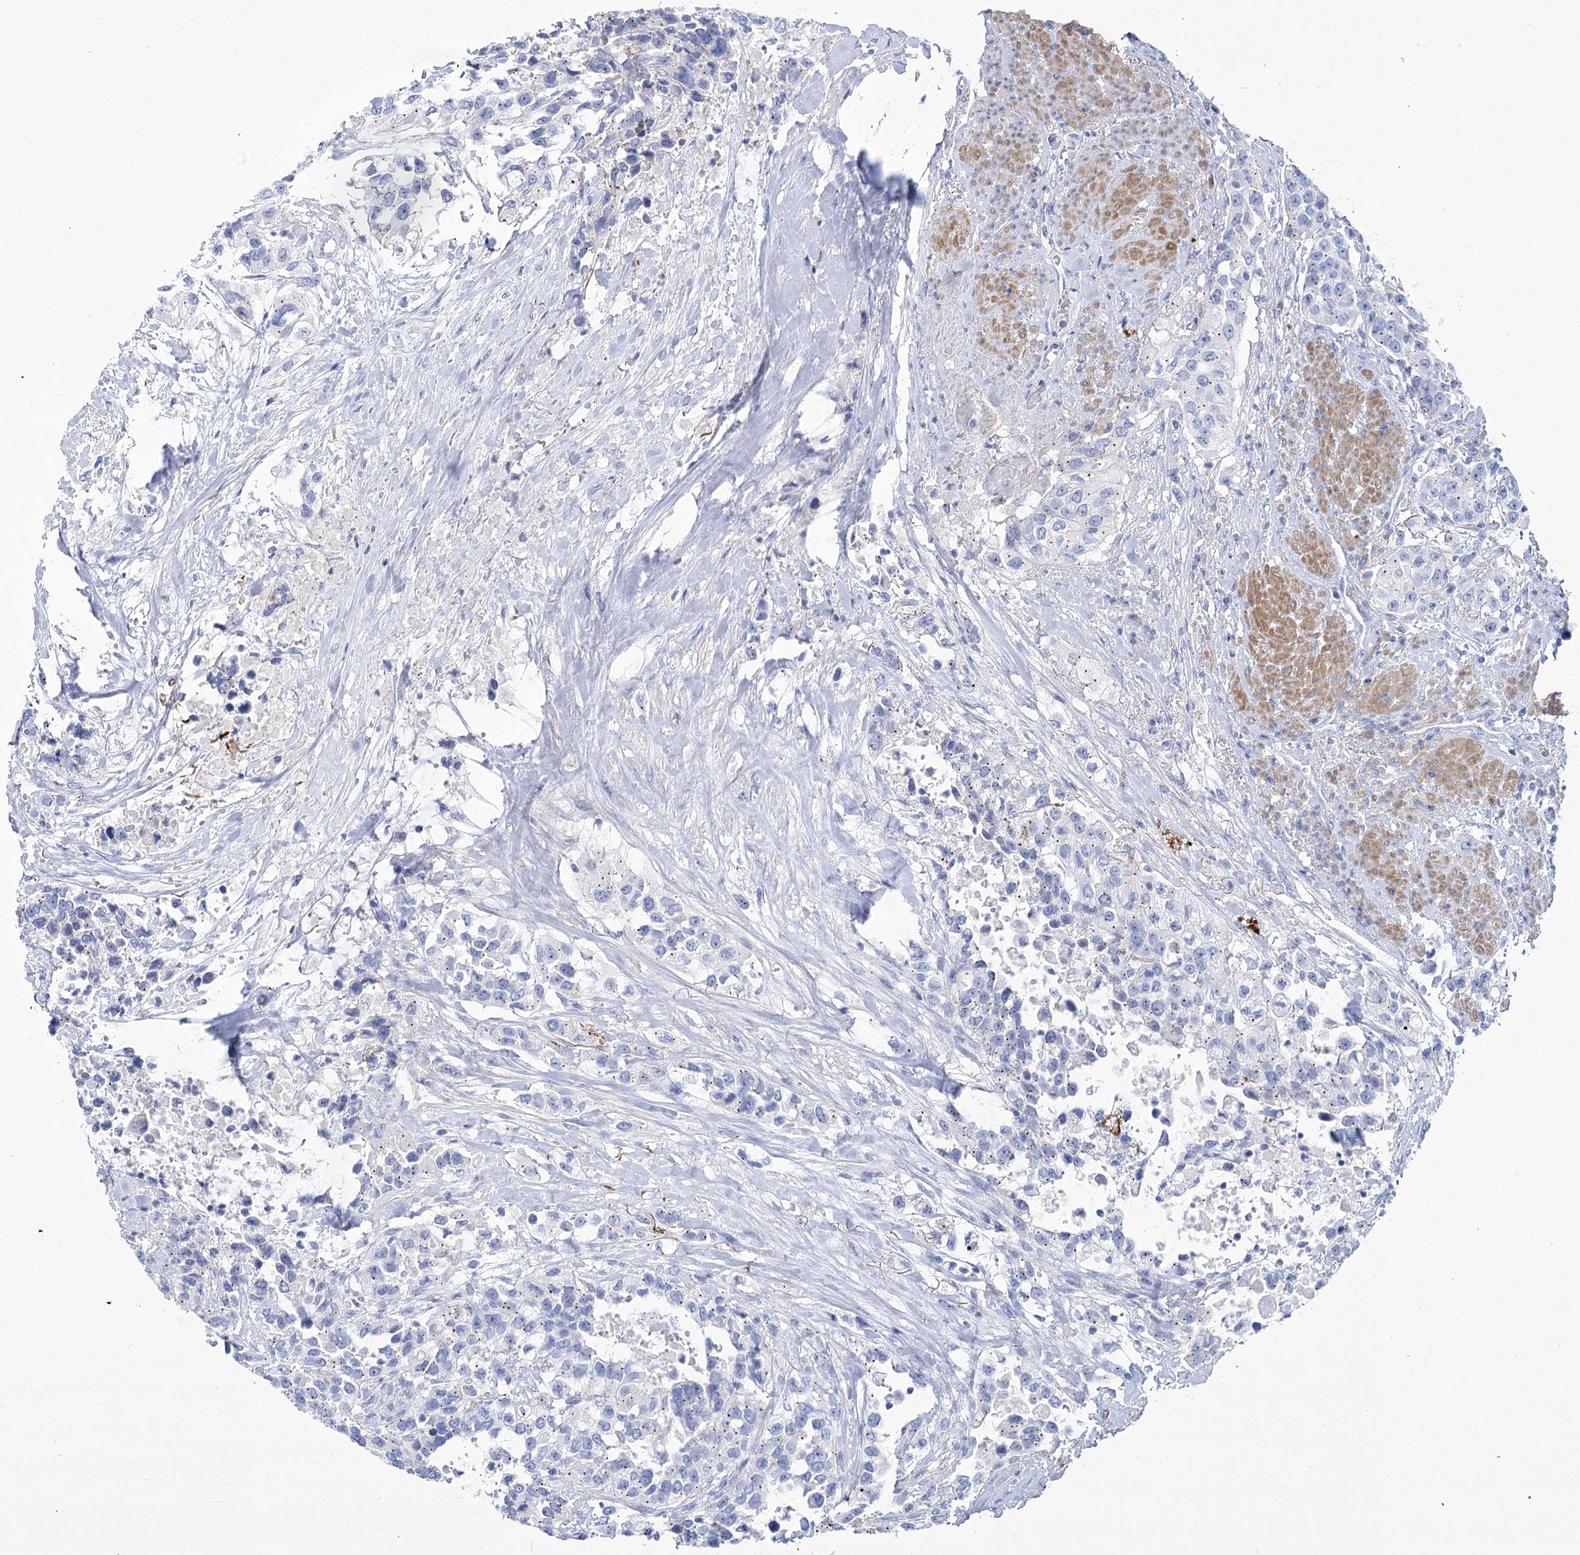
{"staining": {"intensity": "negative", "quantity": "none", "location": "none"}, "tissue": "urothelial cancer", "cell_type": "Tumor cells", "image_type": "cancer", "snomed": [{"axis": "morphology", "description": "Urothelial carcinoma, High grade"}, {"axis": "topography", "description": "Urinary bladder"}], "caption": "This is a histopathology image of immunohistochemistry (IHC) staining of urothelial carcinoma (high-grade), which shows no positivity in tumor cells.", "gene": "PCDHA1", "patient": {"sex": "female", "age": 80}}